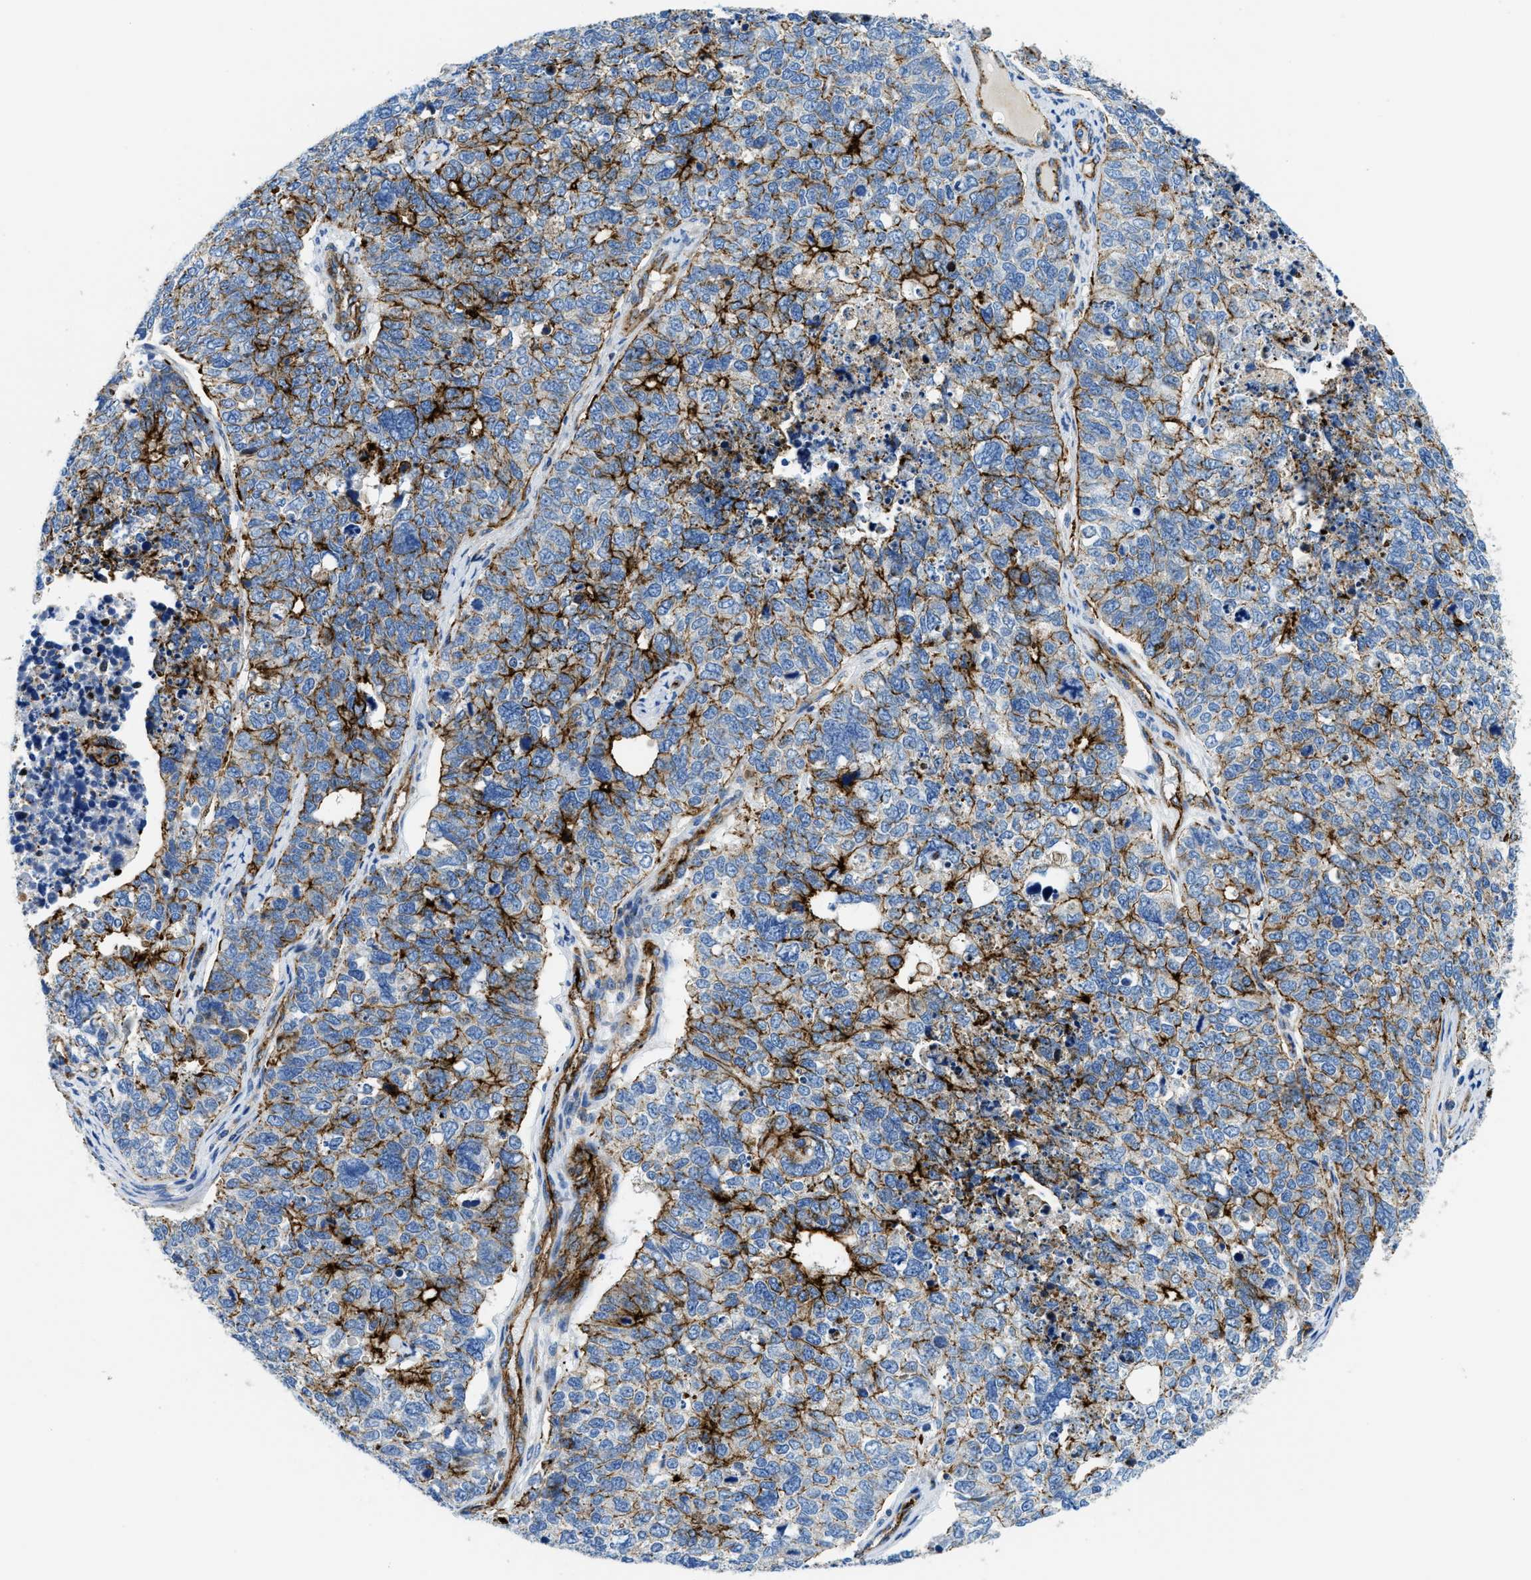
{"staining": {"intensity": "strong", "quantity": "<25%", "location": "cytoplasmic/membranous"}, "tissue": "cervical cancer", "cell_type": "Tumor cells", "image_type": "cancer", "snomed": [{"axis": "morphology", "description": "Squamous cell carcinoma, NOS"}, {"axis": "topography", "description": "Cervix"}], "caption": "Brown immunohistochemical staining in cervical cancer displays strong cytoplasmic/membranous staining in approximately <25% of tumor cells.", "gene": "CUTA", "patient": {"sex": "female", "age": 63}}